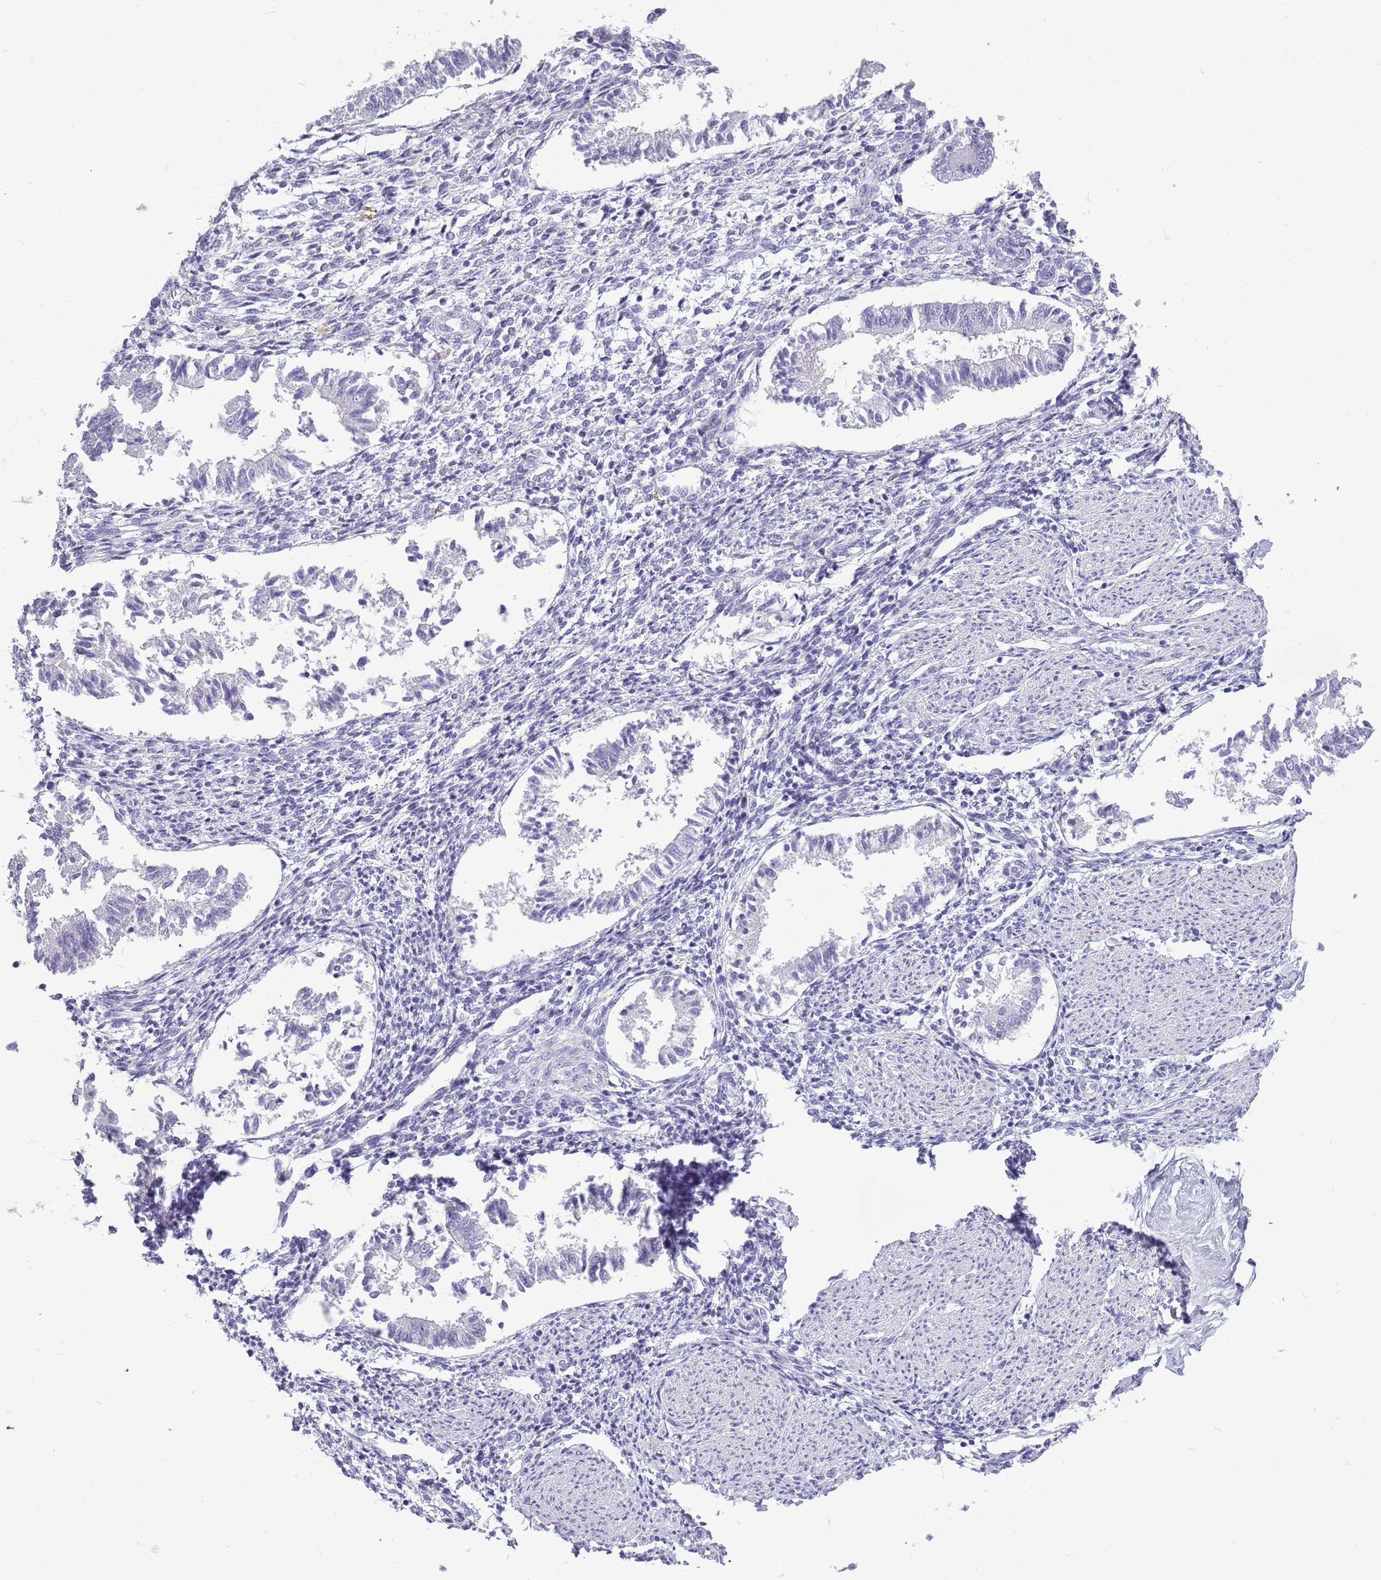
{"staining": {"intensity": "negative", "quantity": "none", "location": "none"}, "tissue": "endometrium", "cell_type": "Cells in endometrial stroma", "image_type": "normal", "snomed": [{"axis": "morphology", "description": "Normal tissue, NOS"}, {"axis": "topography", "description": "Uterus"}, {"axis": "topography", "description": "Endometrium"}], "caption": "Immunohistochemistry histopathology image of normal endometrium: endometrium stained with DAB (3,3'-diaminobenzidine) exhibits no significant protein staining in cells in endometrial stroma. The staining is performed using DAB (3,3'-diaminobenzidine) brown chromogen with nuclei counter-stained in using hematoxylin.", "gene": "ZNF425", "patient": {"sex": "female", "age": 48}}